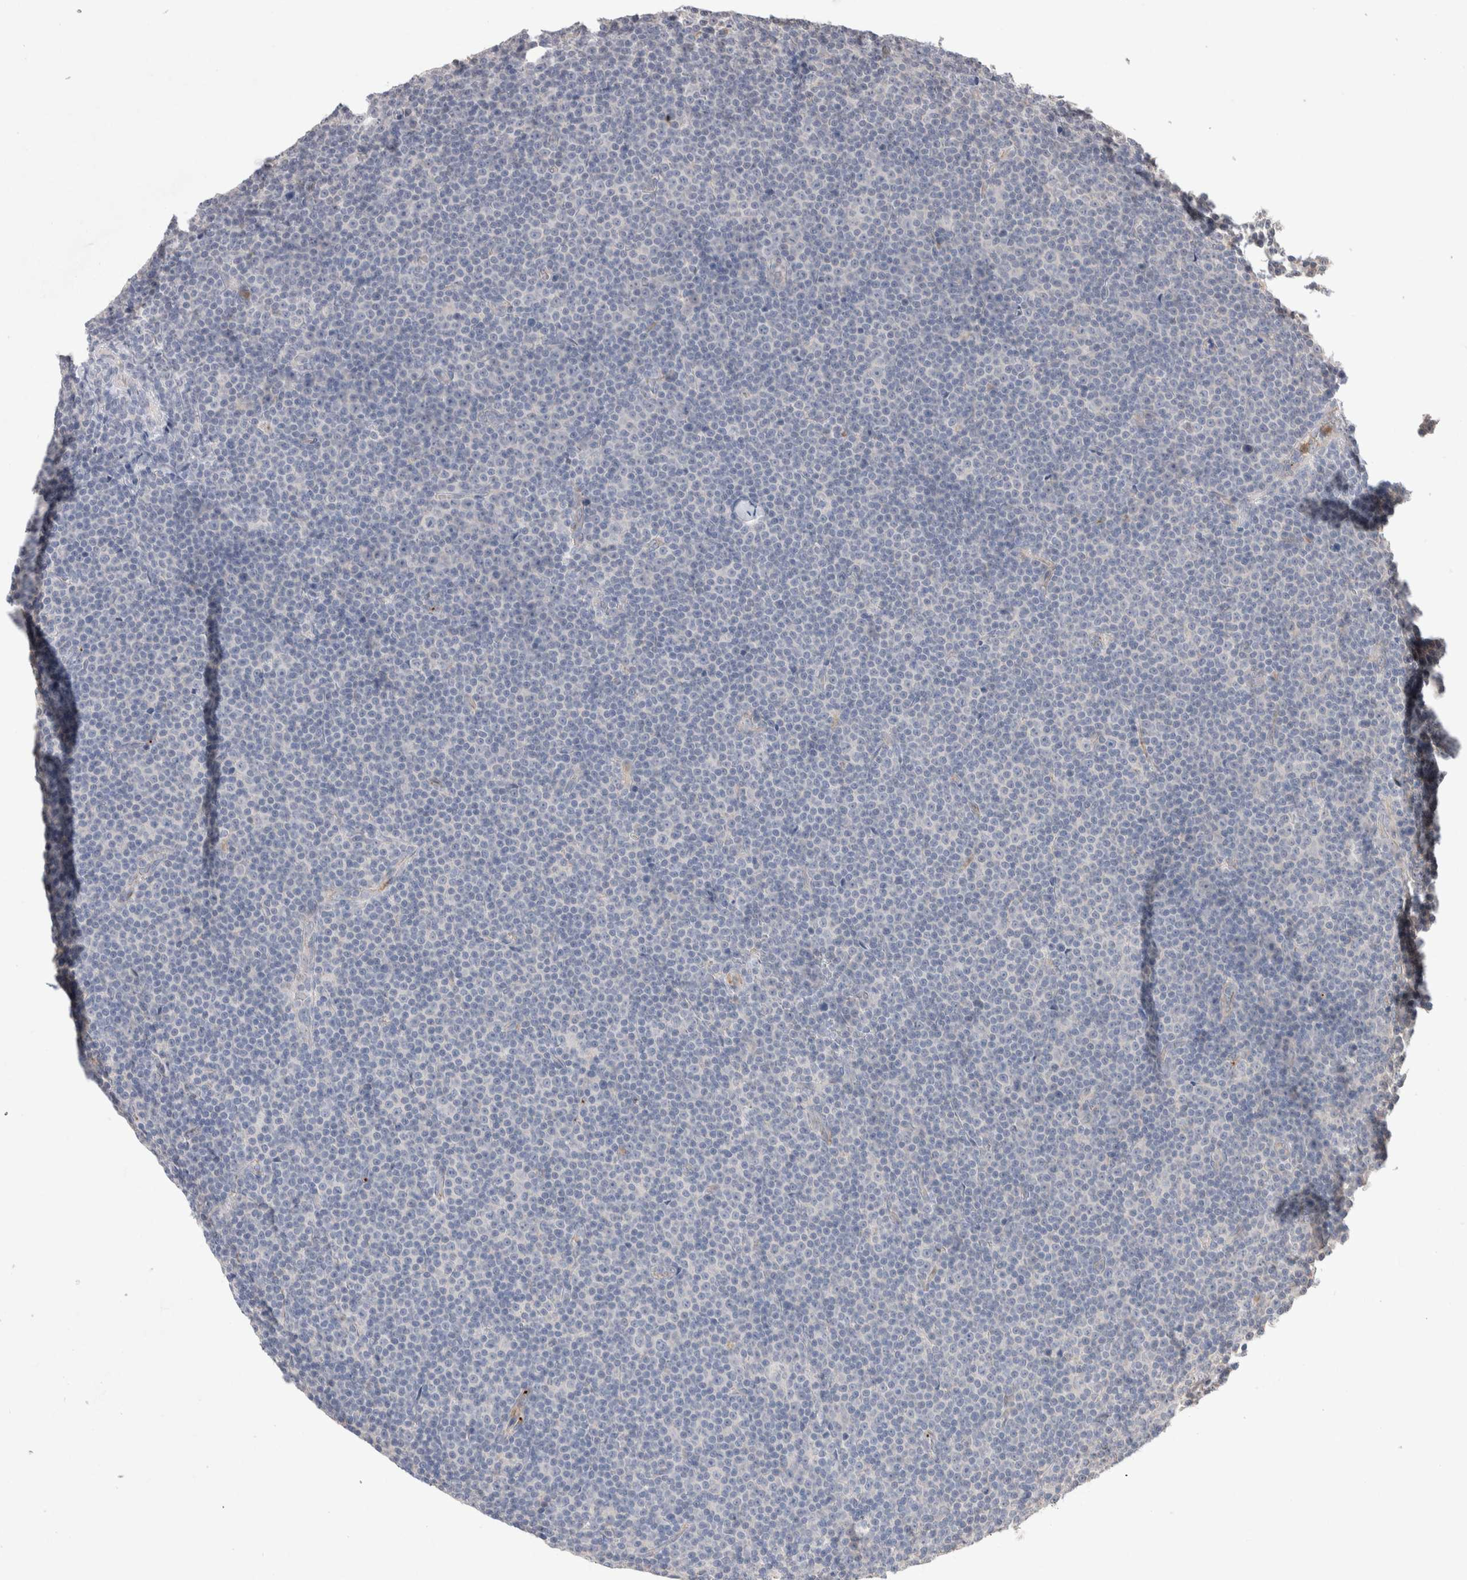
{"staining": {"intensity": "negative", "quantity": "none", "location": "none"}, "tissue": "lymphoma", "cell_type": "Tumor cells", "image_type": "cancer", "snomed": [{"axis": "morphology", "description": "Malignant lymphoma, non-Hodgkin's type, Low grade"}, {"axis": "topography", "description": "Lymph node"}], "caption": "Tumor cells show no significant expression in lymphoma.", "gene": "FFAR2", "patient": {"sex": "female", "age": 67}}